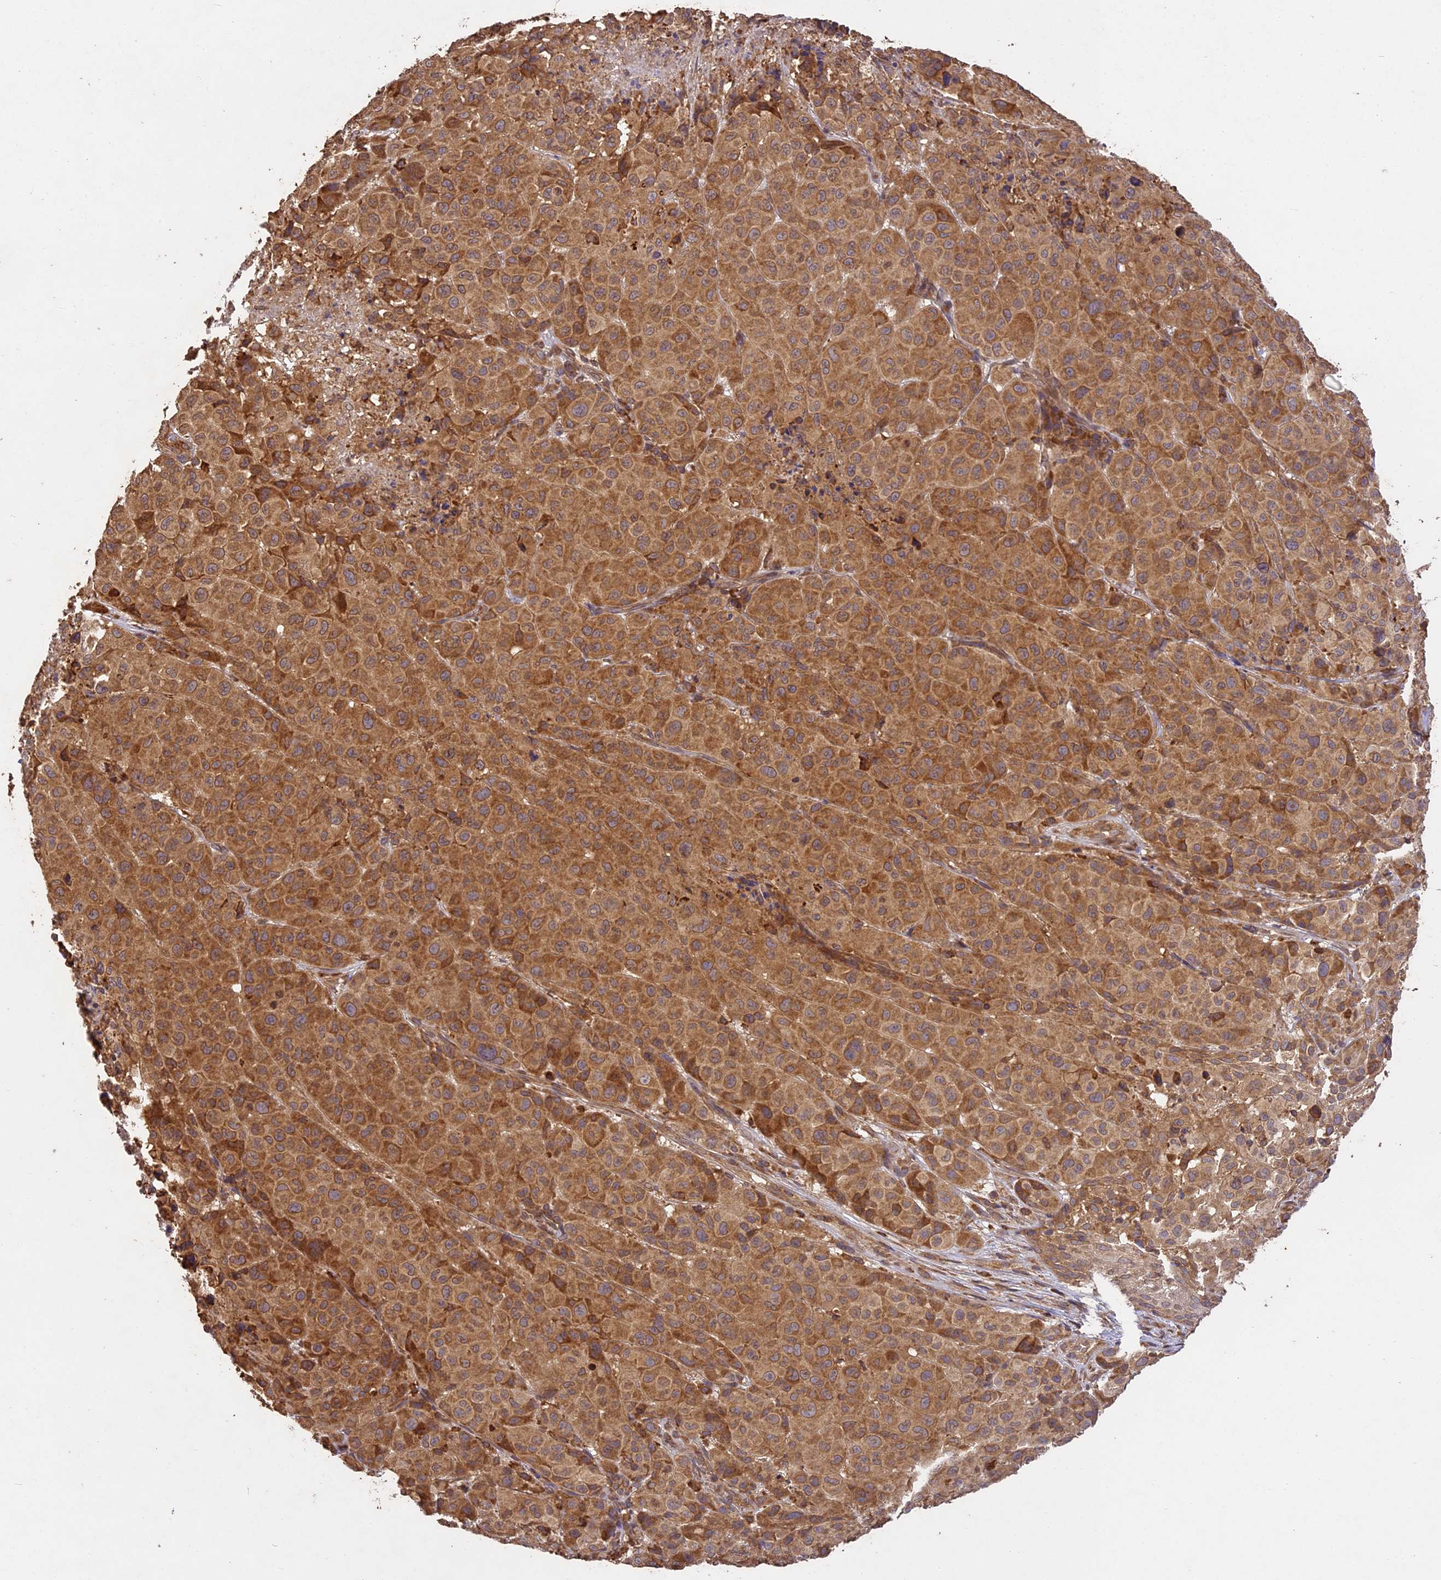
{"staining": {"intensity": "moderate", "quantity": ">75%", "location": "cytoplasmic/membranous"}, "tissue": "melanoma", "cell_type": "Tumor cells", "image_type": "cancer", "snomed": [{"axis": "morphology", "description": "Malignant melanoma, NOS"}, {"axis": "topography", "description": "Skin"}], "caption": "Immunohistochemical staining of melanoma exhibits medium levels of moderate cytoplasmic/membranous protein expression in approximately >75% of tumor cells.", "gene": "BRAP", "patient": {"sex": "male", "age": 73}}